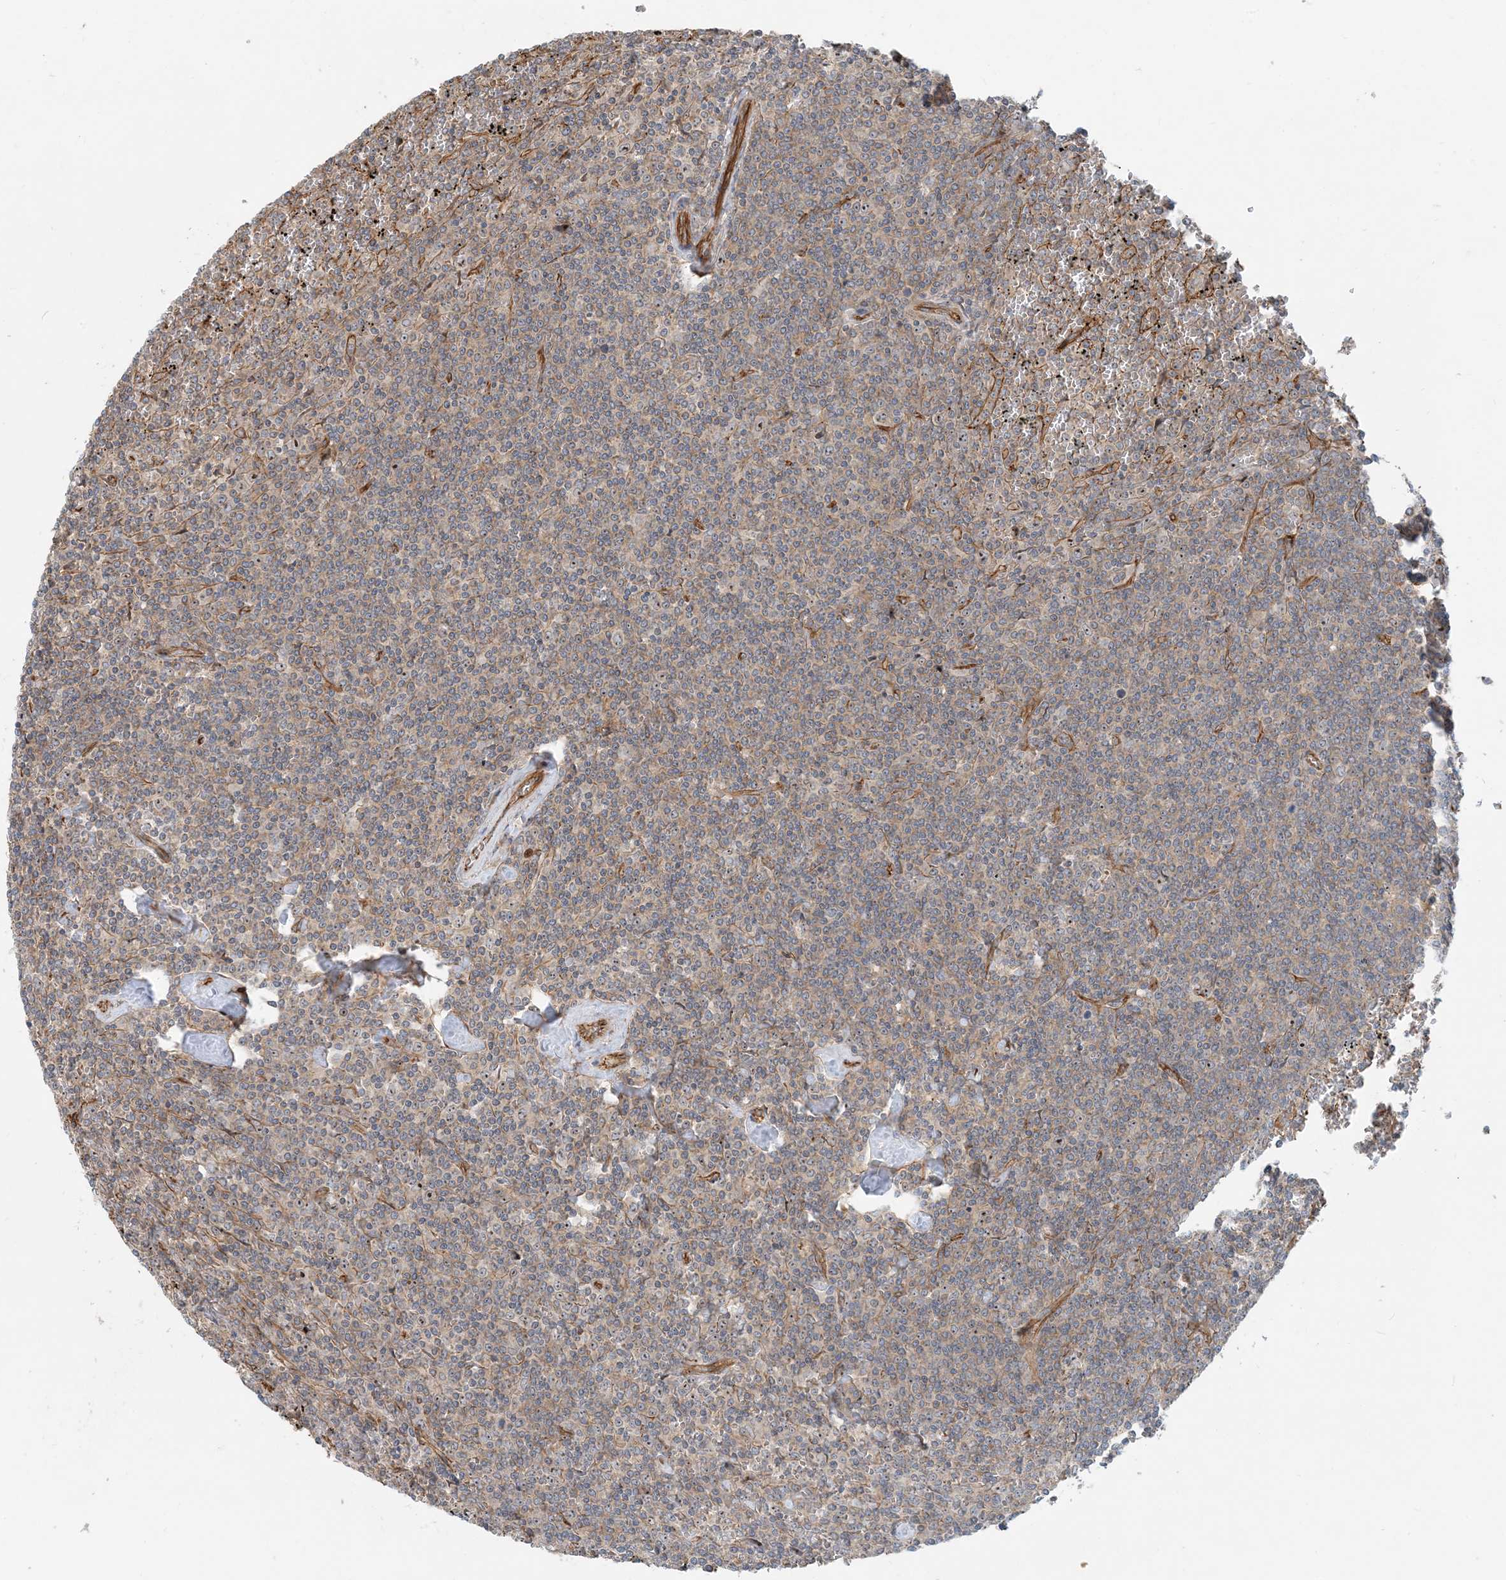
{"staining": {"intensity": "weak", "quantity": "25%-75%", "location": "cytoplasmic/membranous"}, "tissue": "lymphoma", "cell_type": "Tumor cells", "image_type": "cancer", "snomed": [{"axis": "morphology", "description": "Malignant lymphoma, non-Hodgkin's type, Low grade"}, {"axis": "topography", "description": "Spleen"}], "caption": "Lymphoma stained with a protein marker reveals weak staining in tumor cells.", "gene": "MYL5", "patient": {"sex": "female", "age": 19}}